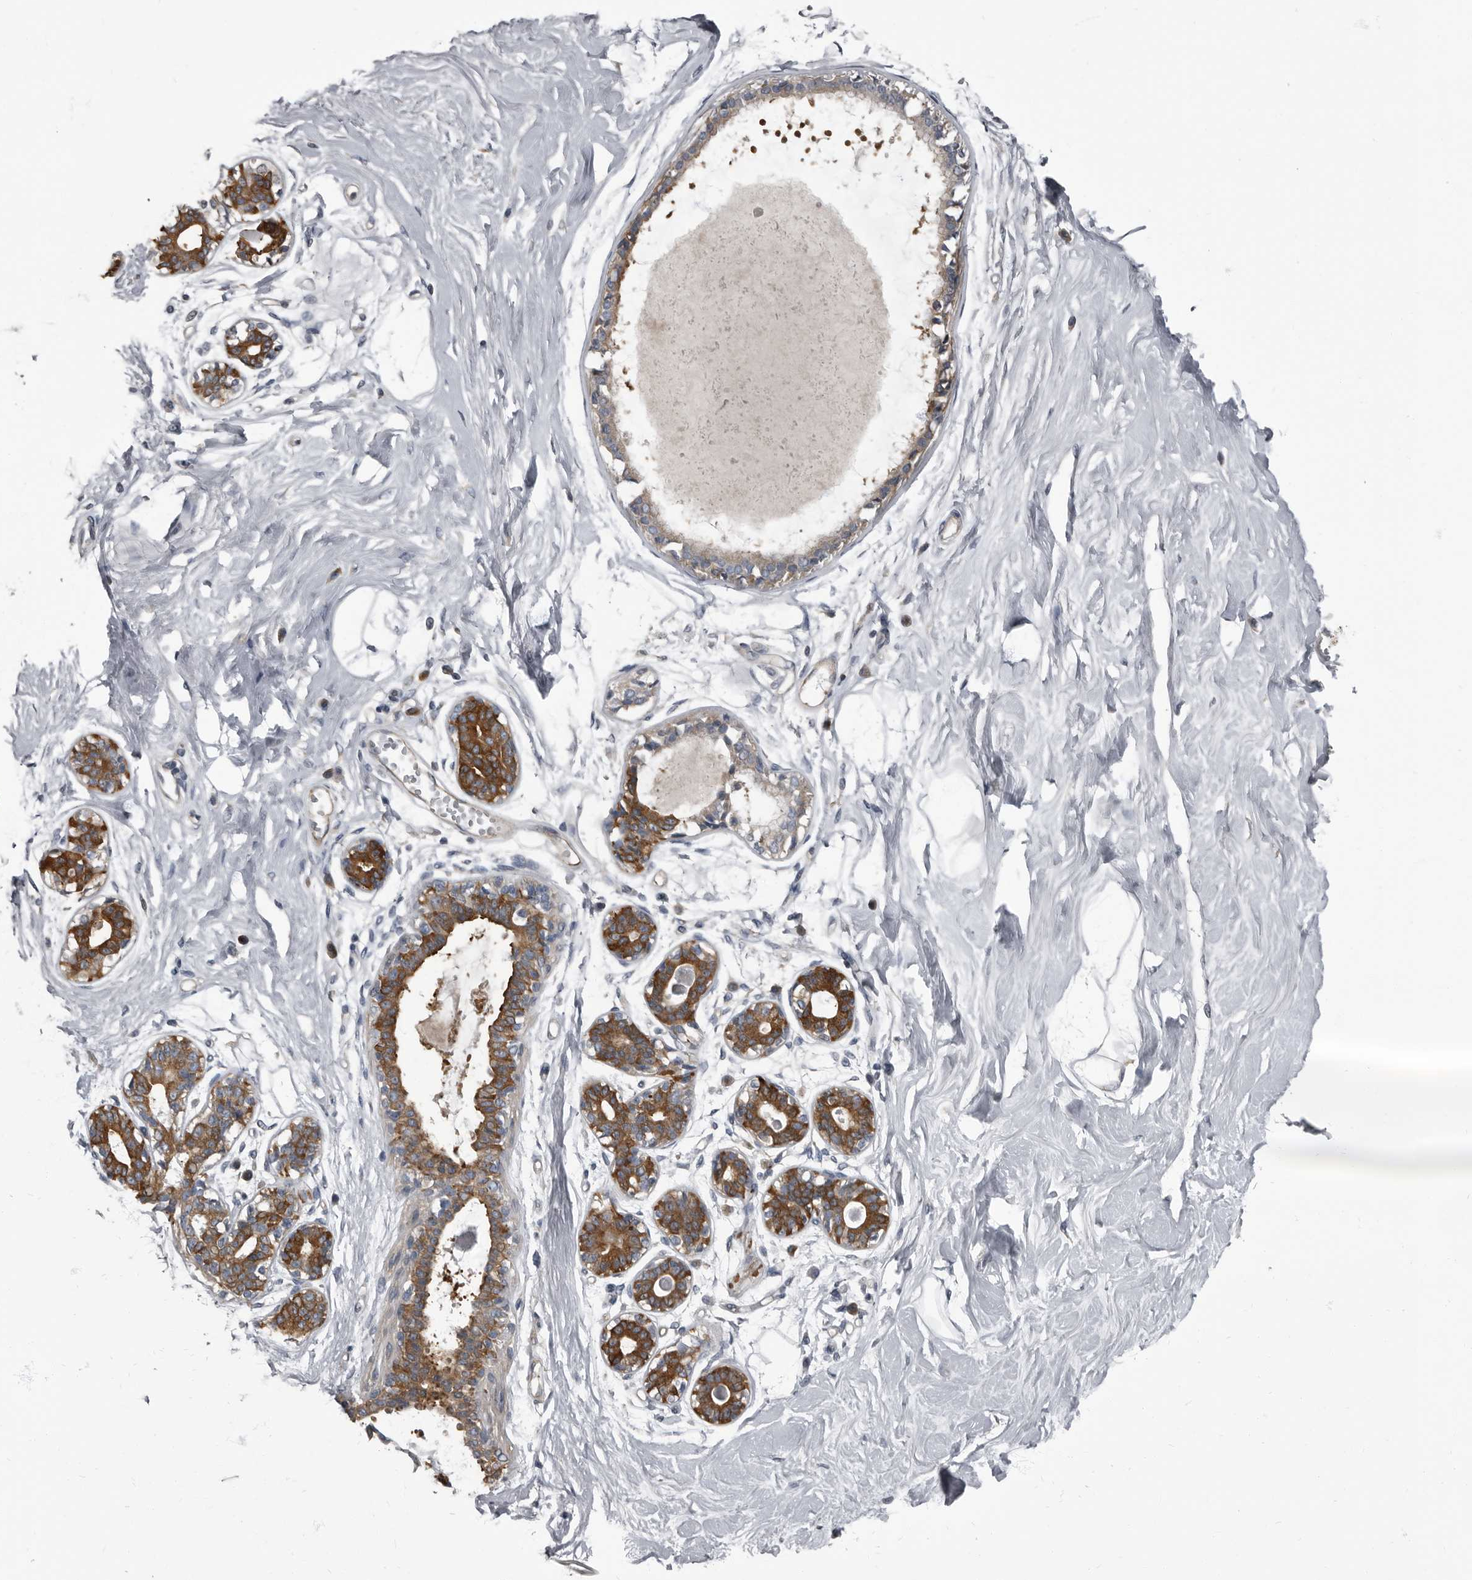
{"staining": {"intensity": "negative", "quantity": "none", "location": "none"}, "tissue": "breast", "cell_type": "Adipocytes", "image_type": "normal", "snomed": [{"axis": "morphology", "description": "Normal tissue, NOS"}, {"axis": "topography", "description": "Breast"}], "caption": "IHC of benign human breast demonstrates no expression in adipocytes.", "gene": "TPD52L1", "patient": {"sex": "female", "age": 45}}